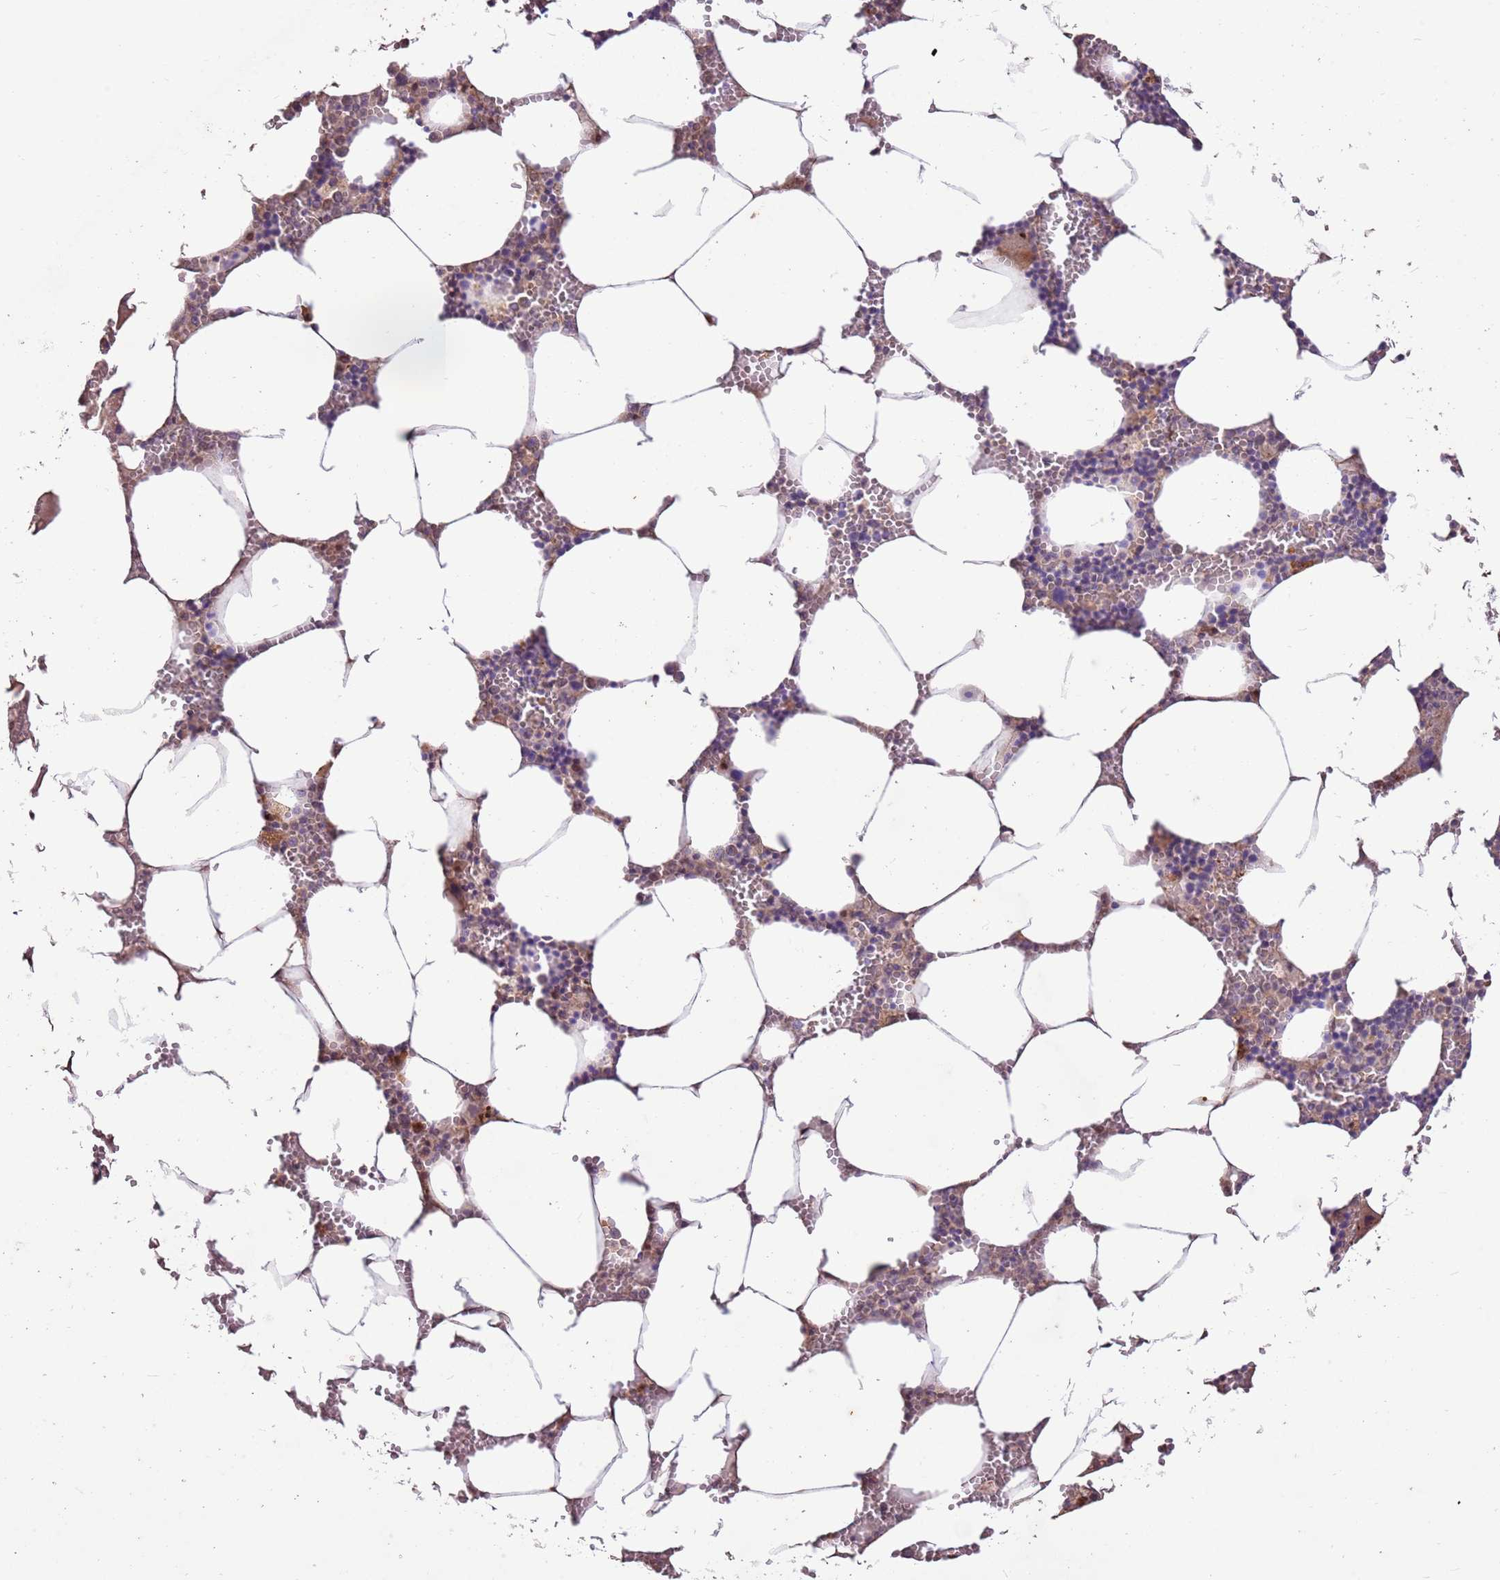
{"staining": {"intensity": "weak", "quantity": "25%-75%", "location": "cytoplasmic/membranous"}, "tissue": "bone marrow", "cell_type": "Hematopoietic cells", "image_type": "normal", "snomed": [{"axis": "morphology", "description": "Normal tissue, NOS"}, {"axis": "topography", "description": "Bone marrow"}], "caption": "About 25%-75% of hematopoietic cells in benign human bone marrow reveal weak cytoplasmic/membranous protein expression as visualized by brown immunohistochemical staining.", "gene": "LGI4", "patient": {"sex": "male", "age": 70}}